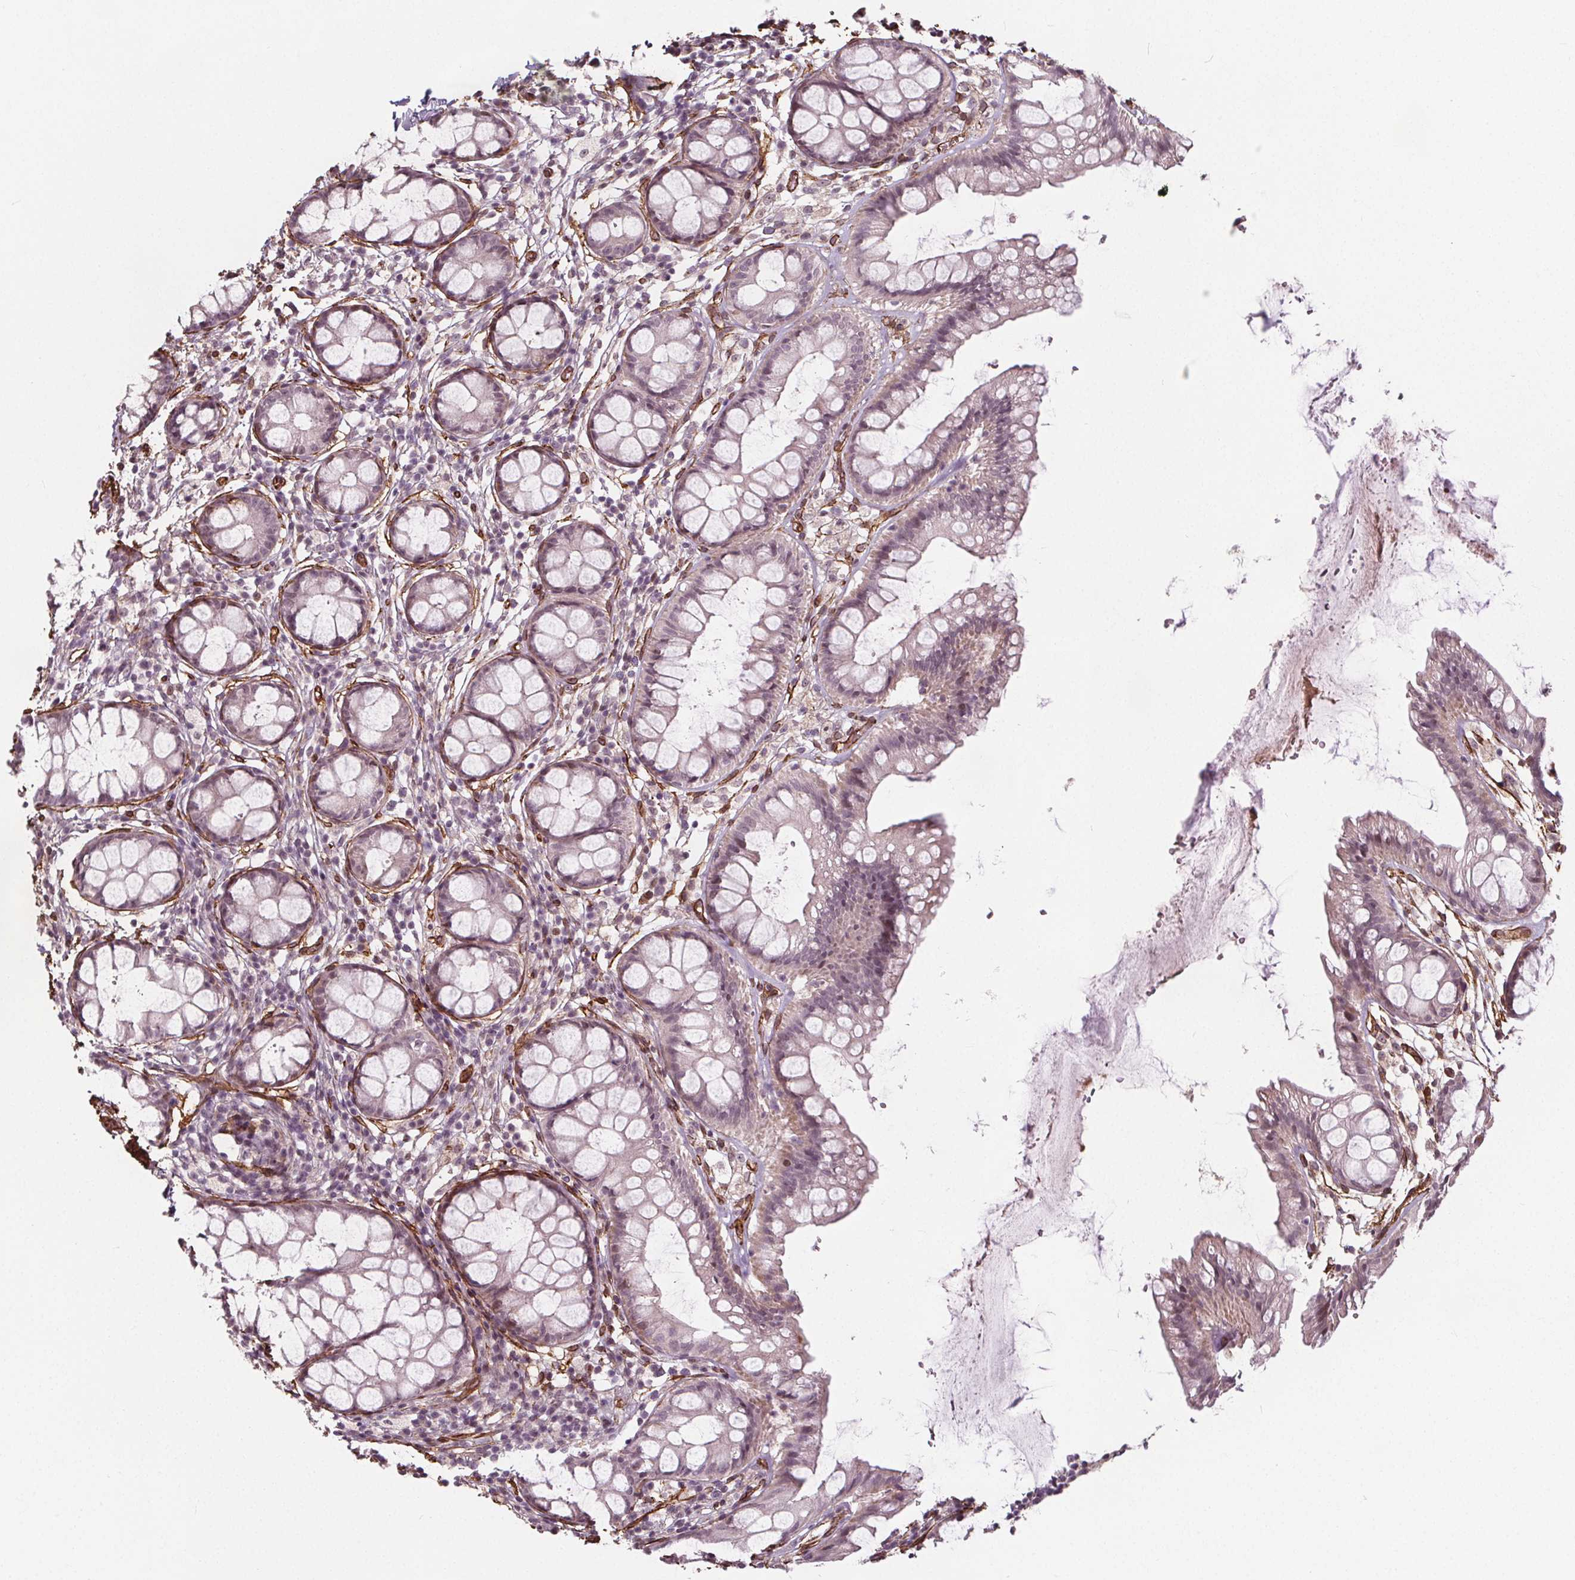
{"staining": {"intensity": "weak", "quantity": "<25%", "location": "cytoplasmic/membranous"}, "tissue": "rectum", "cell_type": "Glandular cells", "image_type": "normal", "snomed": [{"axis": "morphology", "description": "Normal tissue, NOS"}, {"axis": "topography", "description": "Rectum"}], "caption": "Glandular cells show no significant expression in benign rectum. The staining was performed using DAB to visualize the protein expression in brown, while the nuclei were stained in blue with hematoxylin (Magnification: 20x).", "gene": "HAS1", "patient": {"sex": "female", "age": 62}}